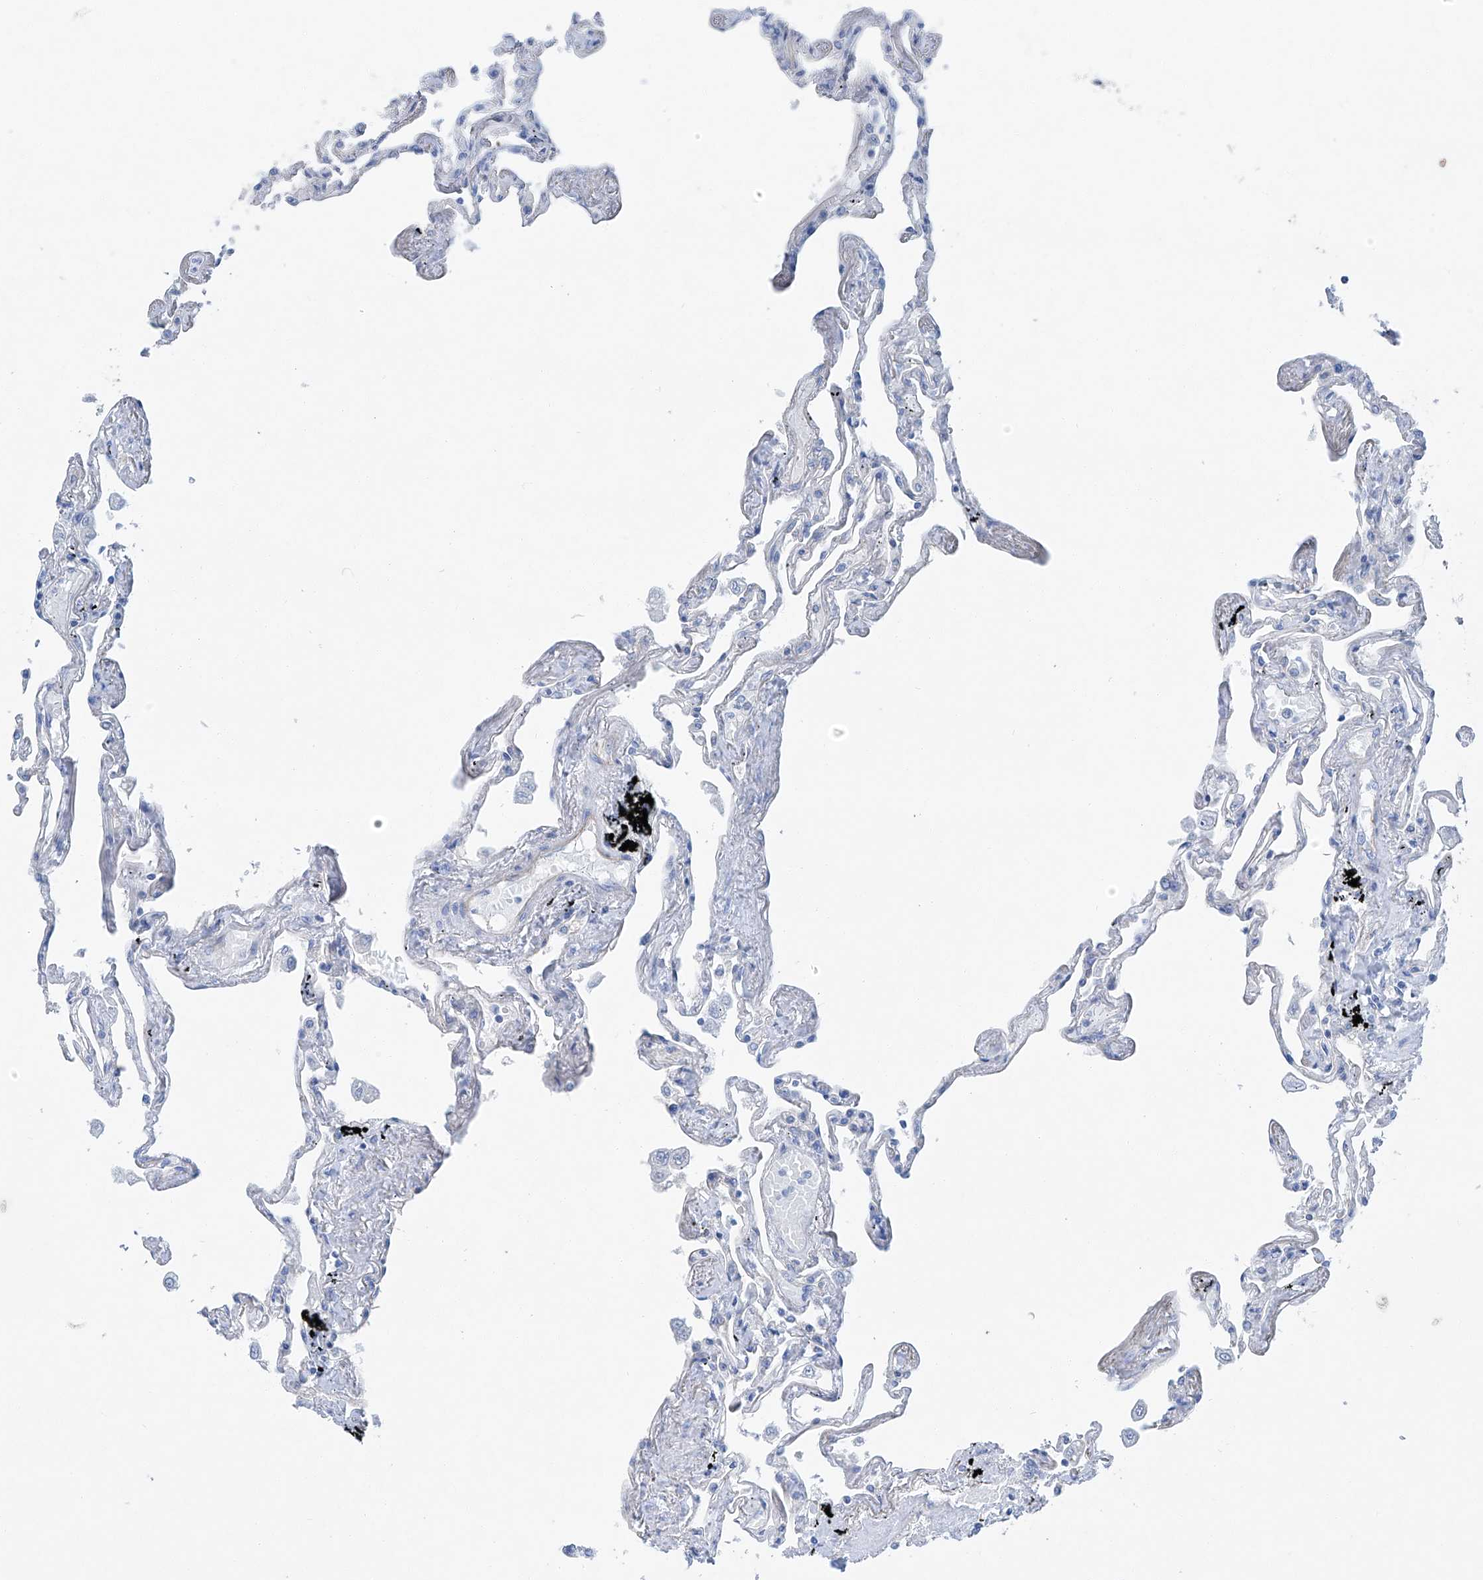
{"staining": {"intensity": "negative", "quantity": "none", "location": "none"}, "tissue": "lung", "cell_type": "Alveolar cells", "image_type": "normal", "snomed": [{"axis": "morphology", "description": "Normal tissue, NOS"}, {"axis": "topography", "description": "Lung"}], "caption": "Human lung stained for a protein using immunohistochemistry (IHC) displays no positivity in alveolar cells.", "gene": "MAGI1", "patient": {"sex": "female", "age": 67}}